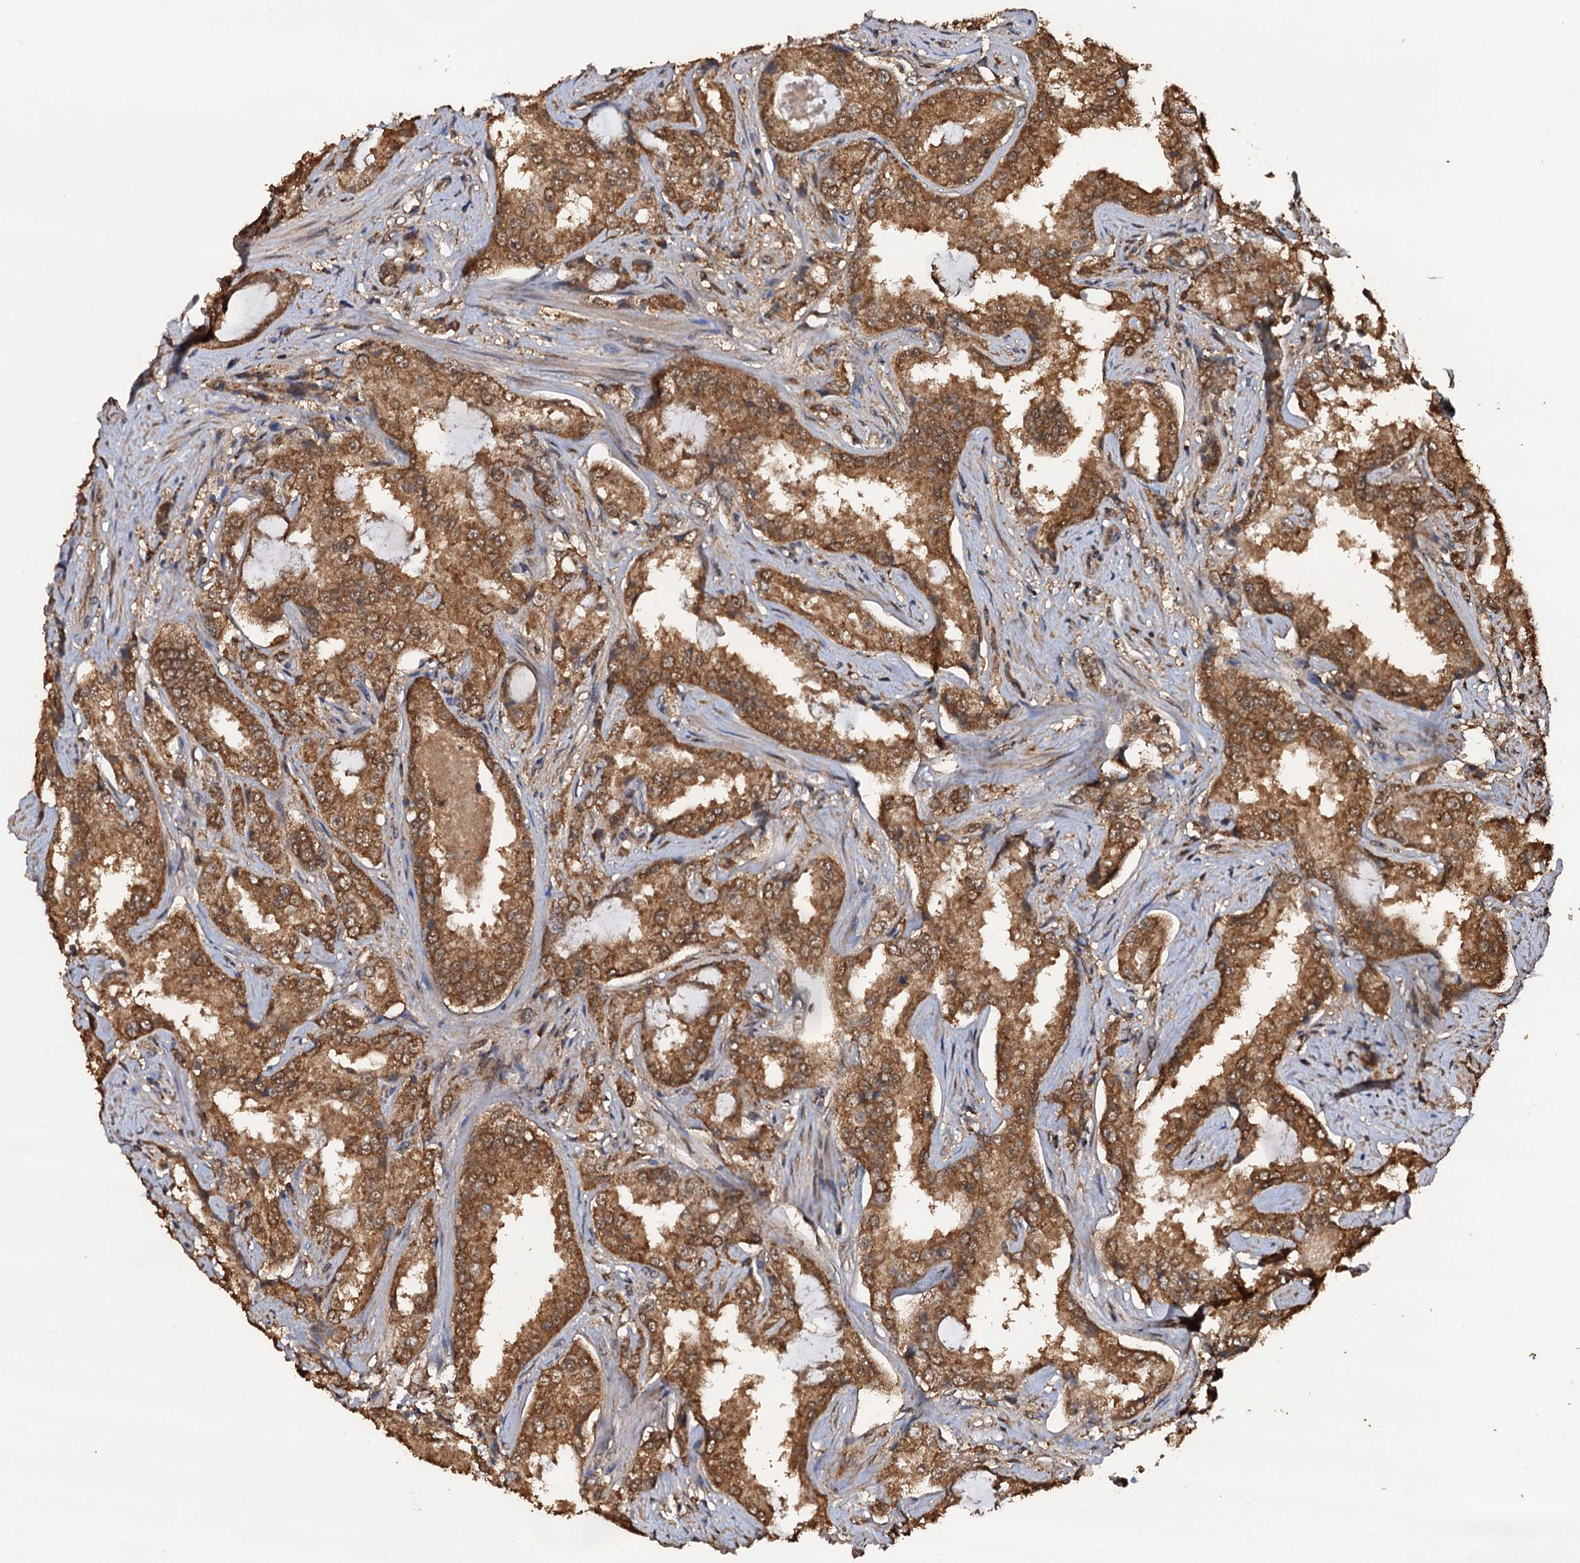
{"staining": {"intensity": "moderate", "quantity": ">75%", "location": "cytoplasmic/membranous,nuclear"}, "tissue": "prostate cancer", "cell_type": "Tumor cells", "image_type": "cancer", "snomed": [{"axis": "morphology", "description": "Adenocarcinoma, High grade"}, {"axis": "topography", "description": "Prostate"}], "caption": "The image shows a brown stain indicating the presence of a protein in the cytoplasmic/membranous and nuclear of tumor cells in prostate cancer (high-grade adenocarcinoma).", "gene": "PSMD9", "patient": {"sex": "male", "age": 73}}